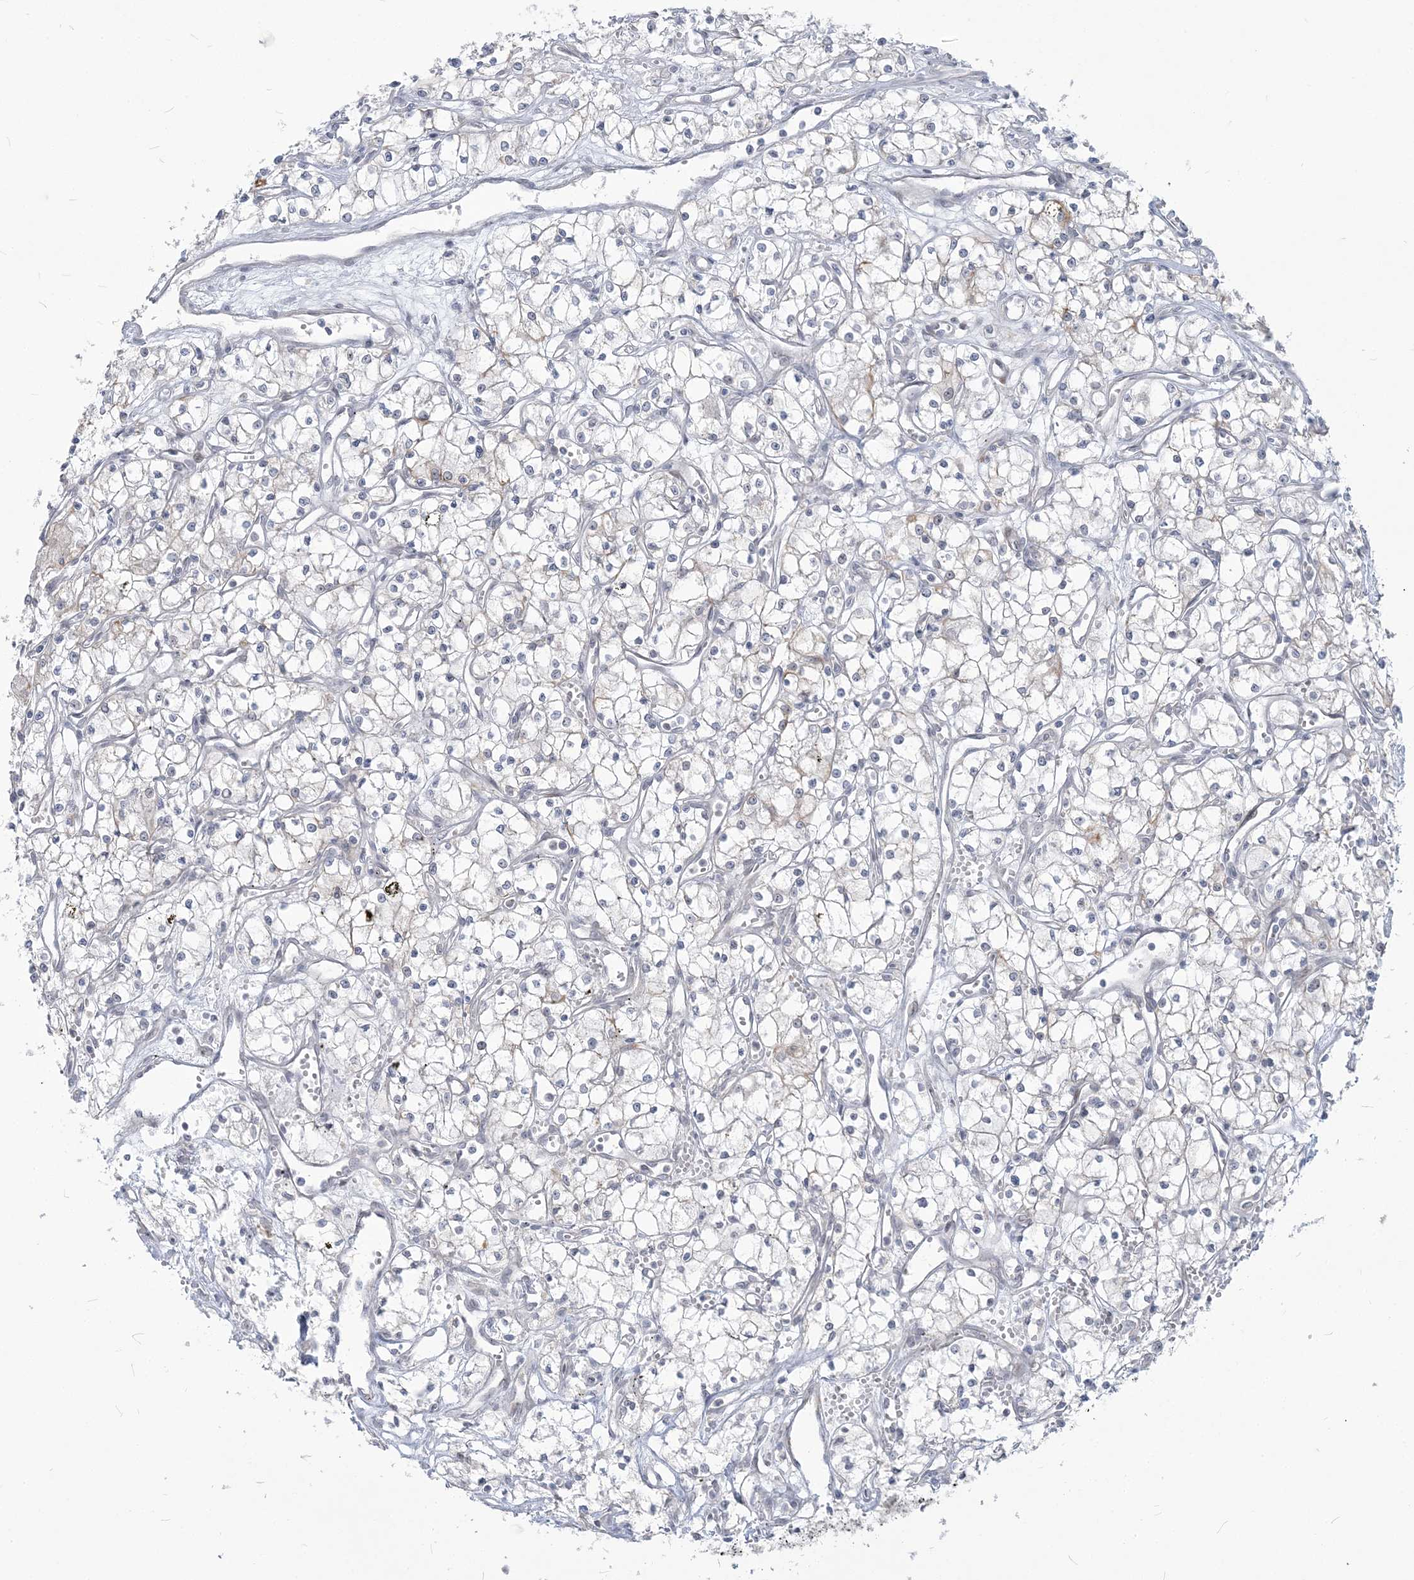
{"staining": {"intensity": "negative", "quantity": "none", "location": "none"}, "tissue": "renal cancer", "cell_type": "Tumor cells", "image_type": "cancer", "snomed": [{"axis": "morphology", "description": "Adenocarcinoma, NOS"}, {"axis": "topography", "description": "Kidney"}], "caption": "A high-resolution micrograph shows immunohistochemistry (IHC) staining of renal adenocarcinoma, which demonstrates no significant positivity in tumor cells.", "gene": "SDAD1", "patient": {"sex": "male", "age": 59}}